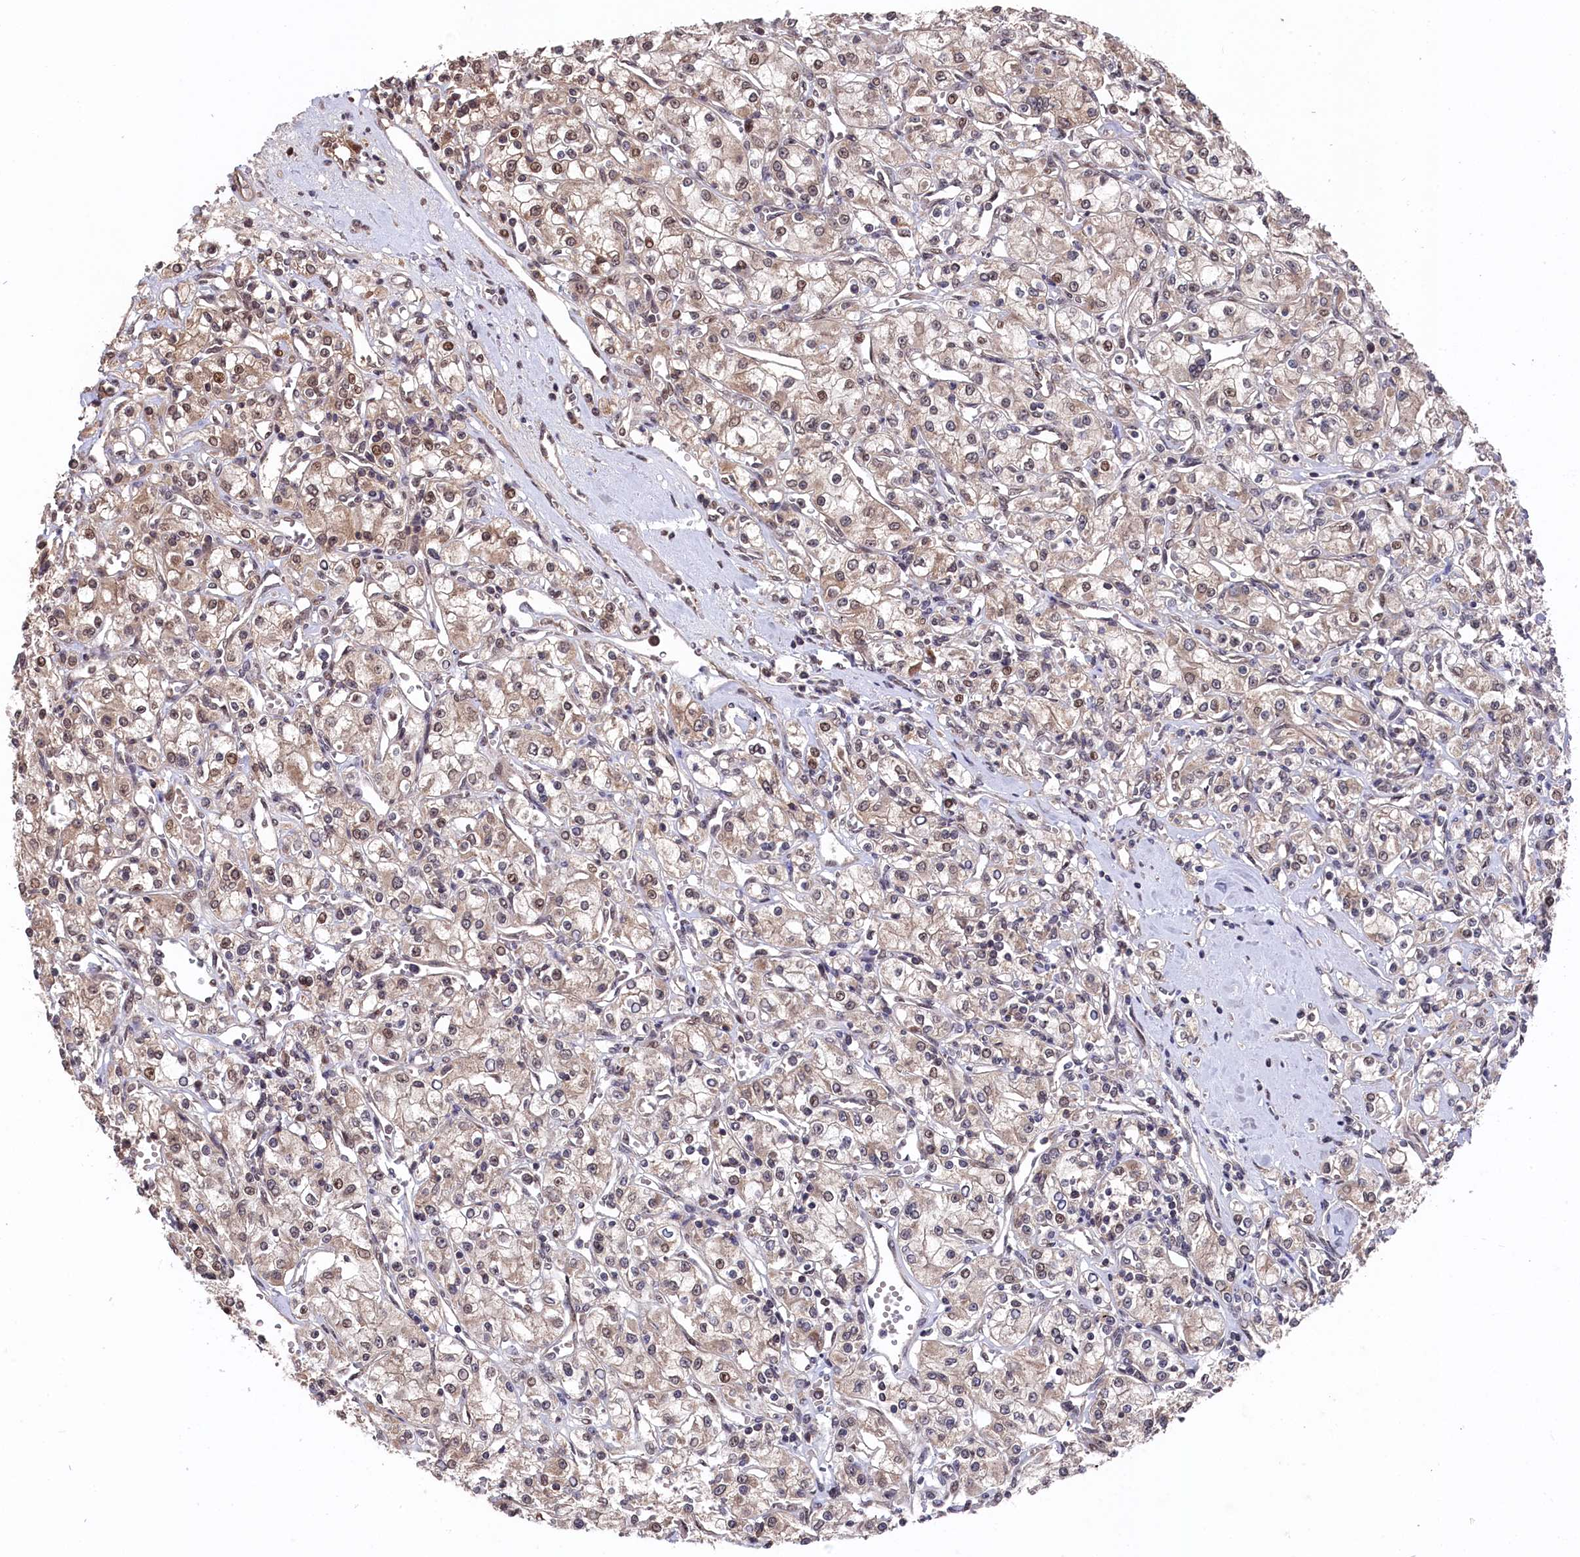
{"staining": {"intensity": "moderate", "quantity": ">75%", "location": "cytoplasmic/membranous,nuclear"}, "tissue": "renal cancer", "cell_type": "Tumor cells", "image_type": "cancer", "snomed": [{"axis": "morphology", "description": "Adenocarcinoma, NOS"}, {"axis": "topography", "description": "Kidney"}], "caption": "An immunohistochemistry (IHC) photomicrograph of tumor tissue is shown. Protein staining in brown labels moderate cytoplasmic/membranous and nuclear positivity in adenocarcinoma (renal) within tumor cells.", "gene": "CLPX", "patient": {"sex": "female", "age": 59}}